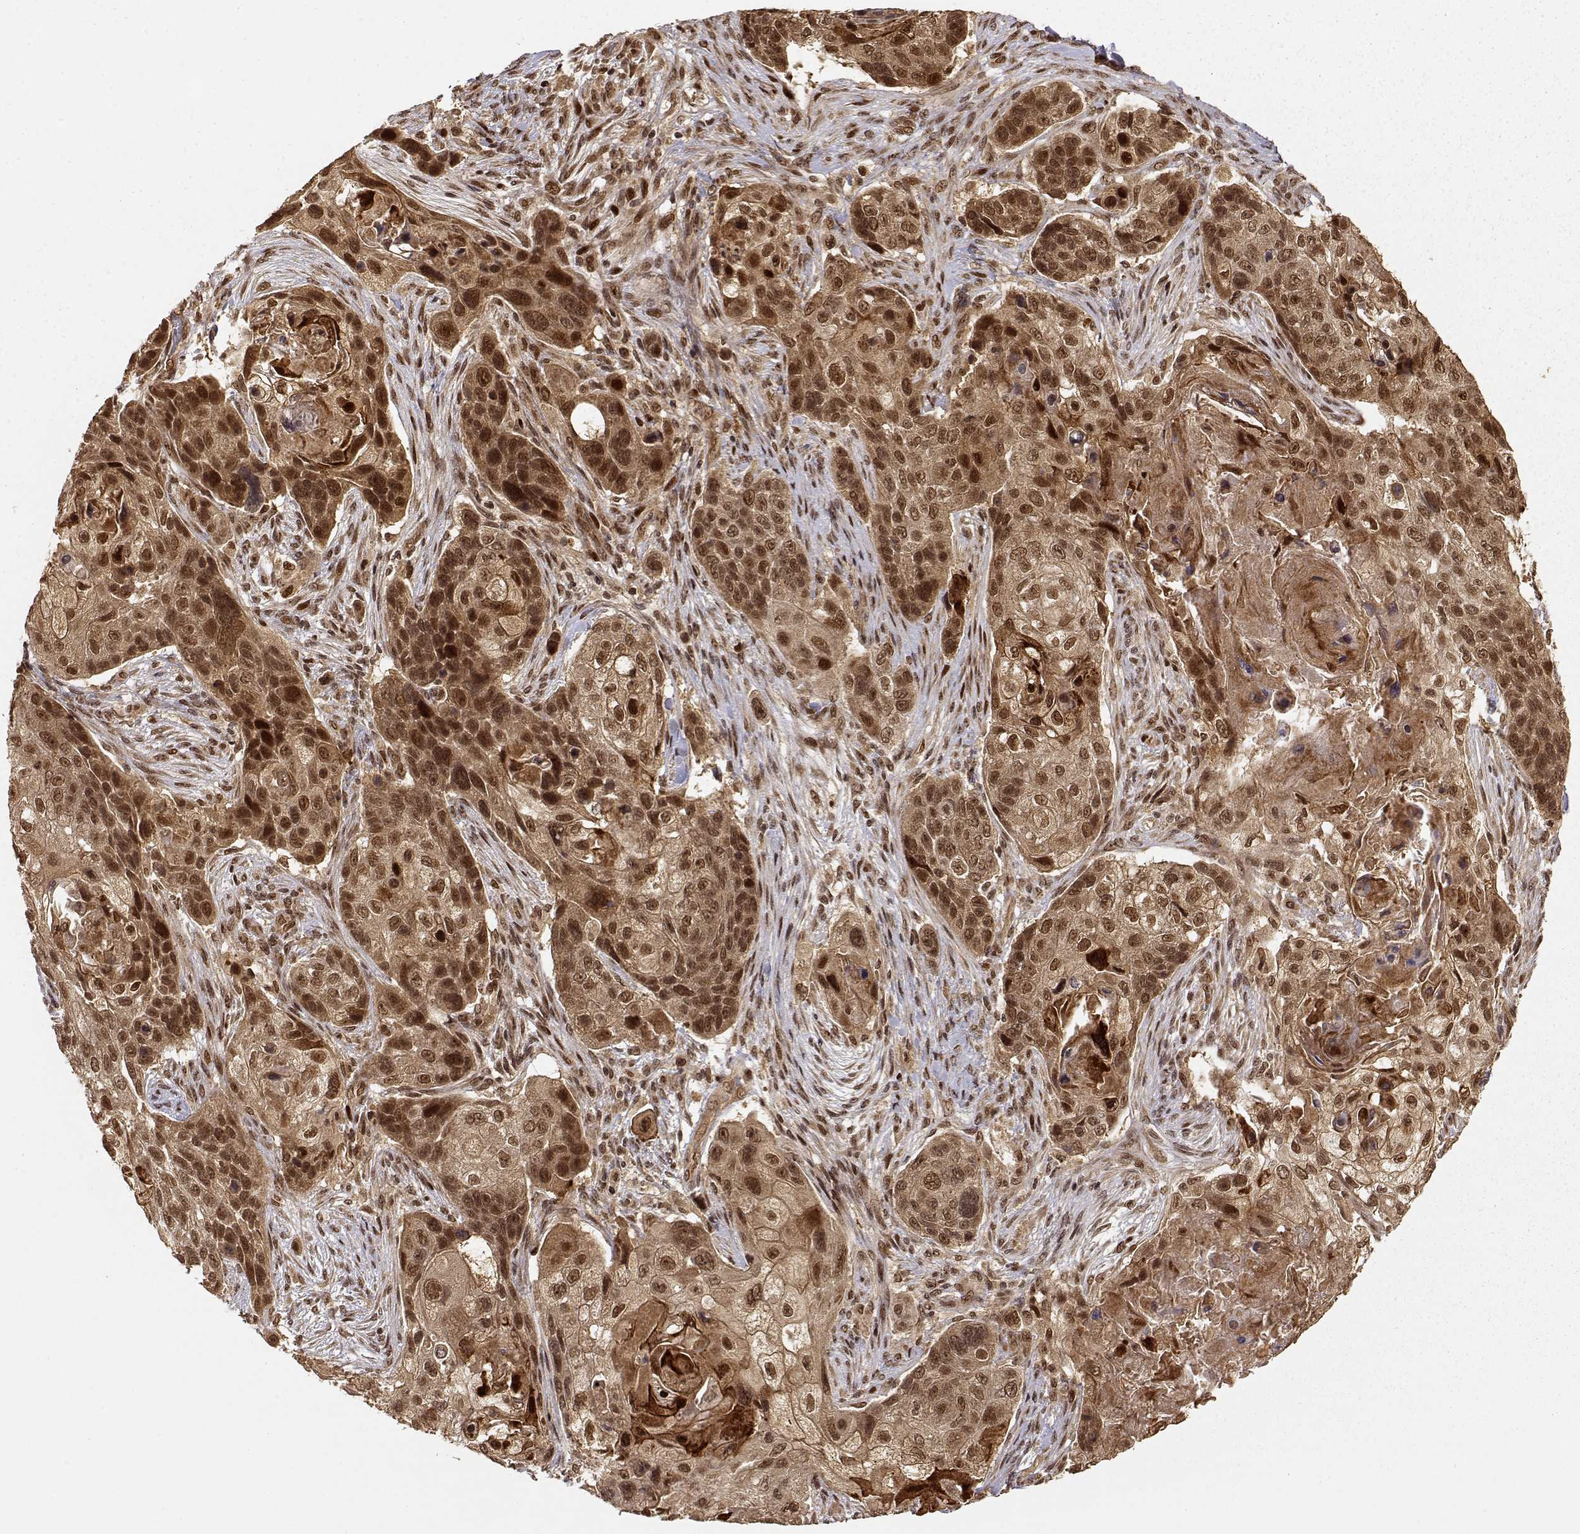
{"staining": {"intensity": "strong", "quantity": ">75%", "location": "cytoplasmic/membranous,nuclear"}, "tissue": "lung cancer", "cell_type": "Tumor cells", "image_type": "cancer", "snomed": [{"axis": "morphology", "description": "Squamous cell carcinoma, NOS"}, {"axis": "topography", "description": "Lung"}], "caption": "Immunohistochemistry photomicrograph of human lung cancer (squamous cell carcinoma) stained for a protein (brown), which demonstrates high levels of strong cytoplasmic/membranous and nuclear expression in approximately >75% of tumor cells.", "gene": "MAEA", "patient": {"sex": "male", "age": 69}}